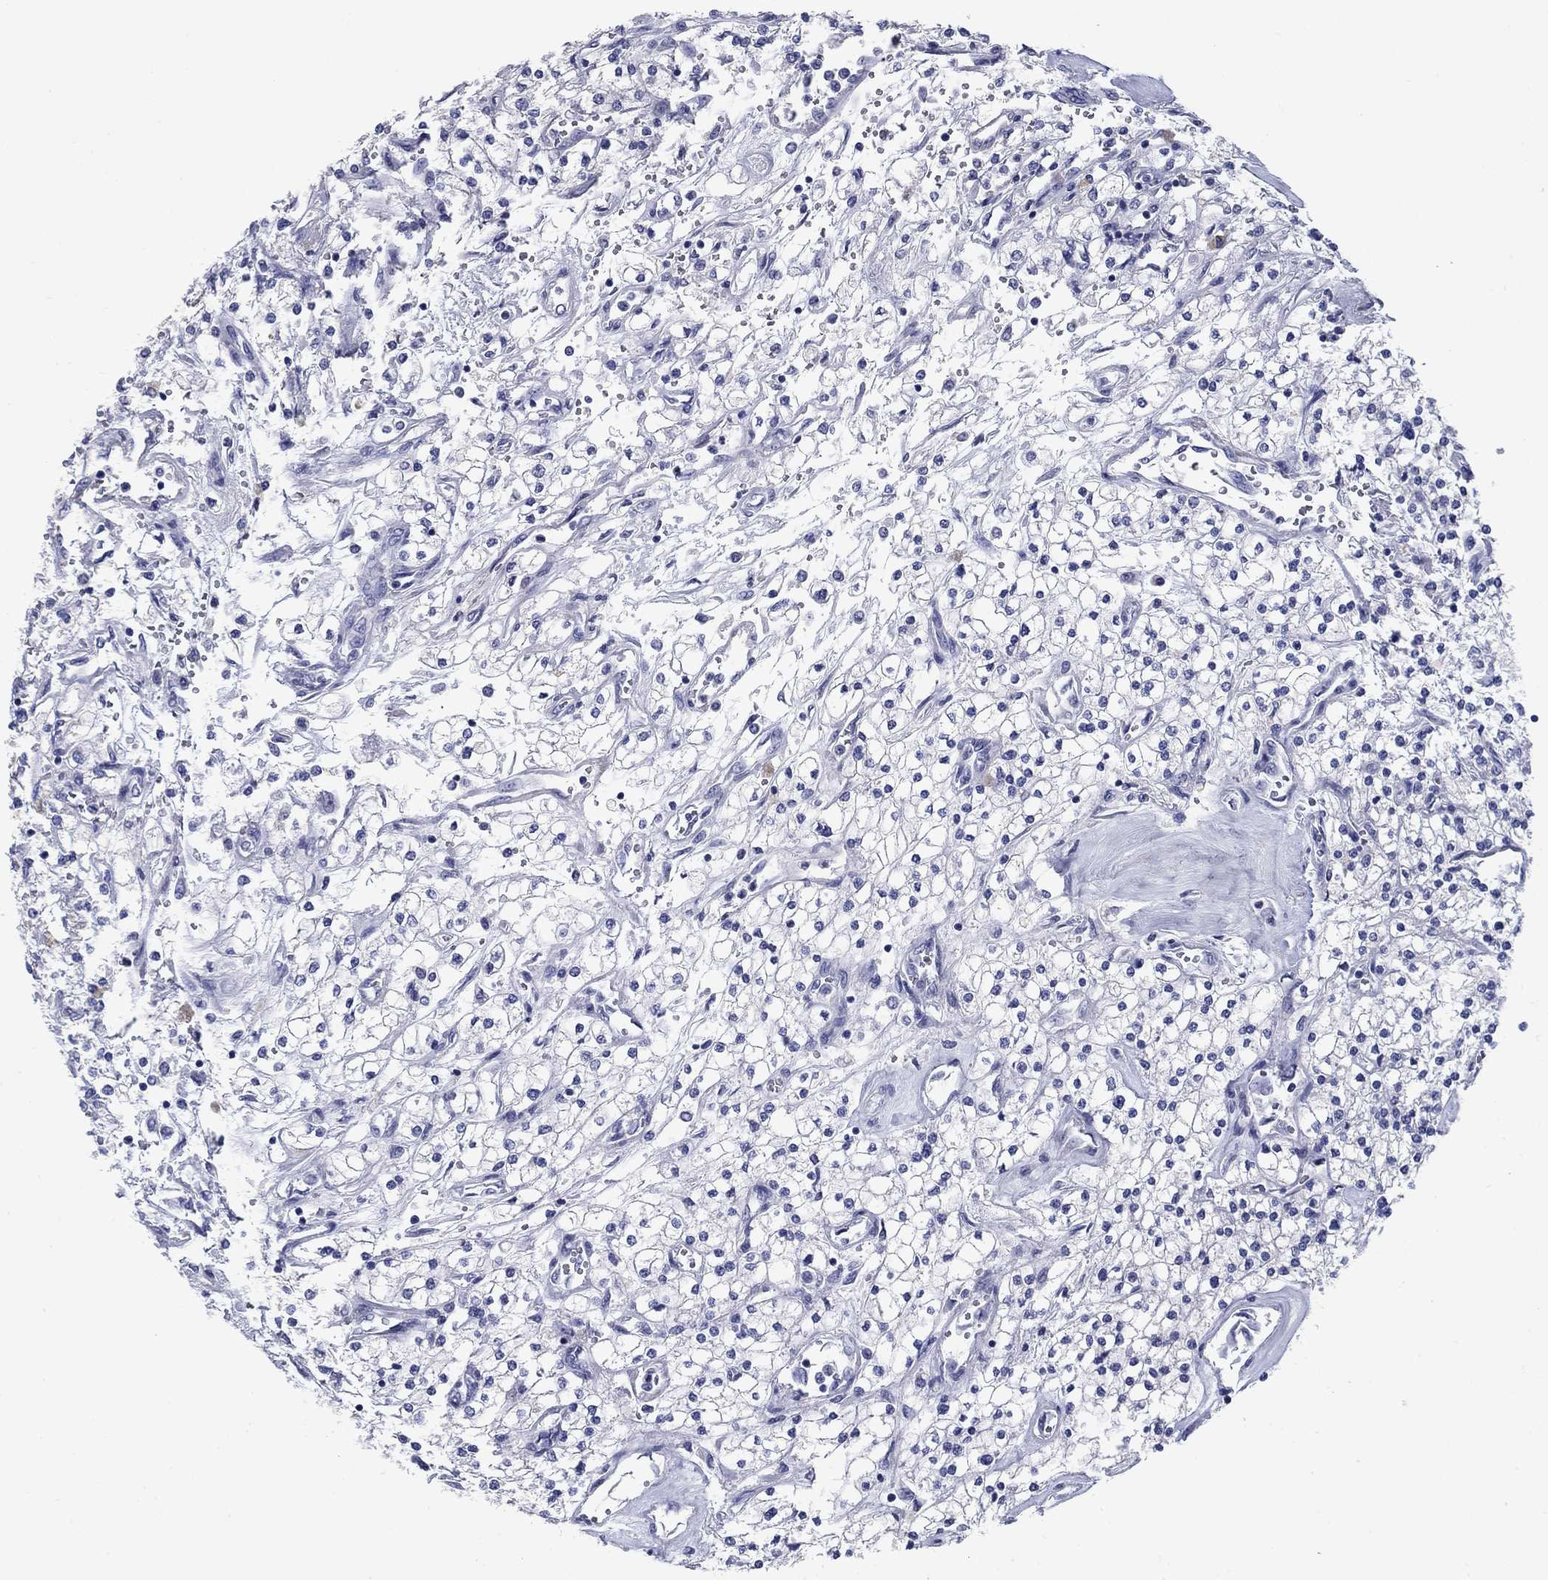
{"staining": {"intensity": "negative", "quantity": "none", "location": "none"}, "tissue": "renal cancer", "cell_type": "Tumor cells", "image_type": "cancer", "snomed": [{"axis": "morphology", "description": "Adenocarcinoma, NOS"}, {"axis": "topography", "description": "Kidney"}], "caption": "Immunohistochemistry of human renal adenocarcinoma demonstrates no positivity in tumor cells.", "gene": "PRKCG", "patient": {"sex": "male", "age": 80}}